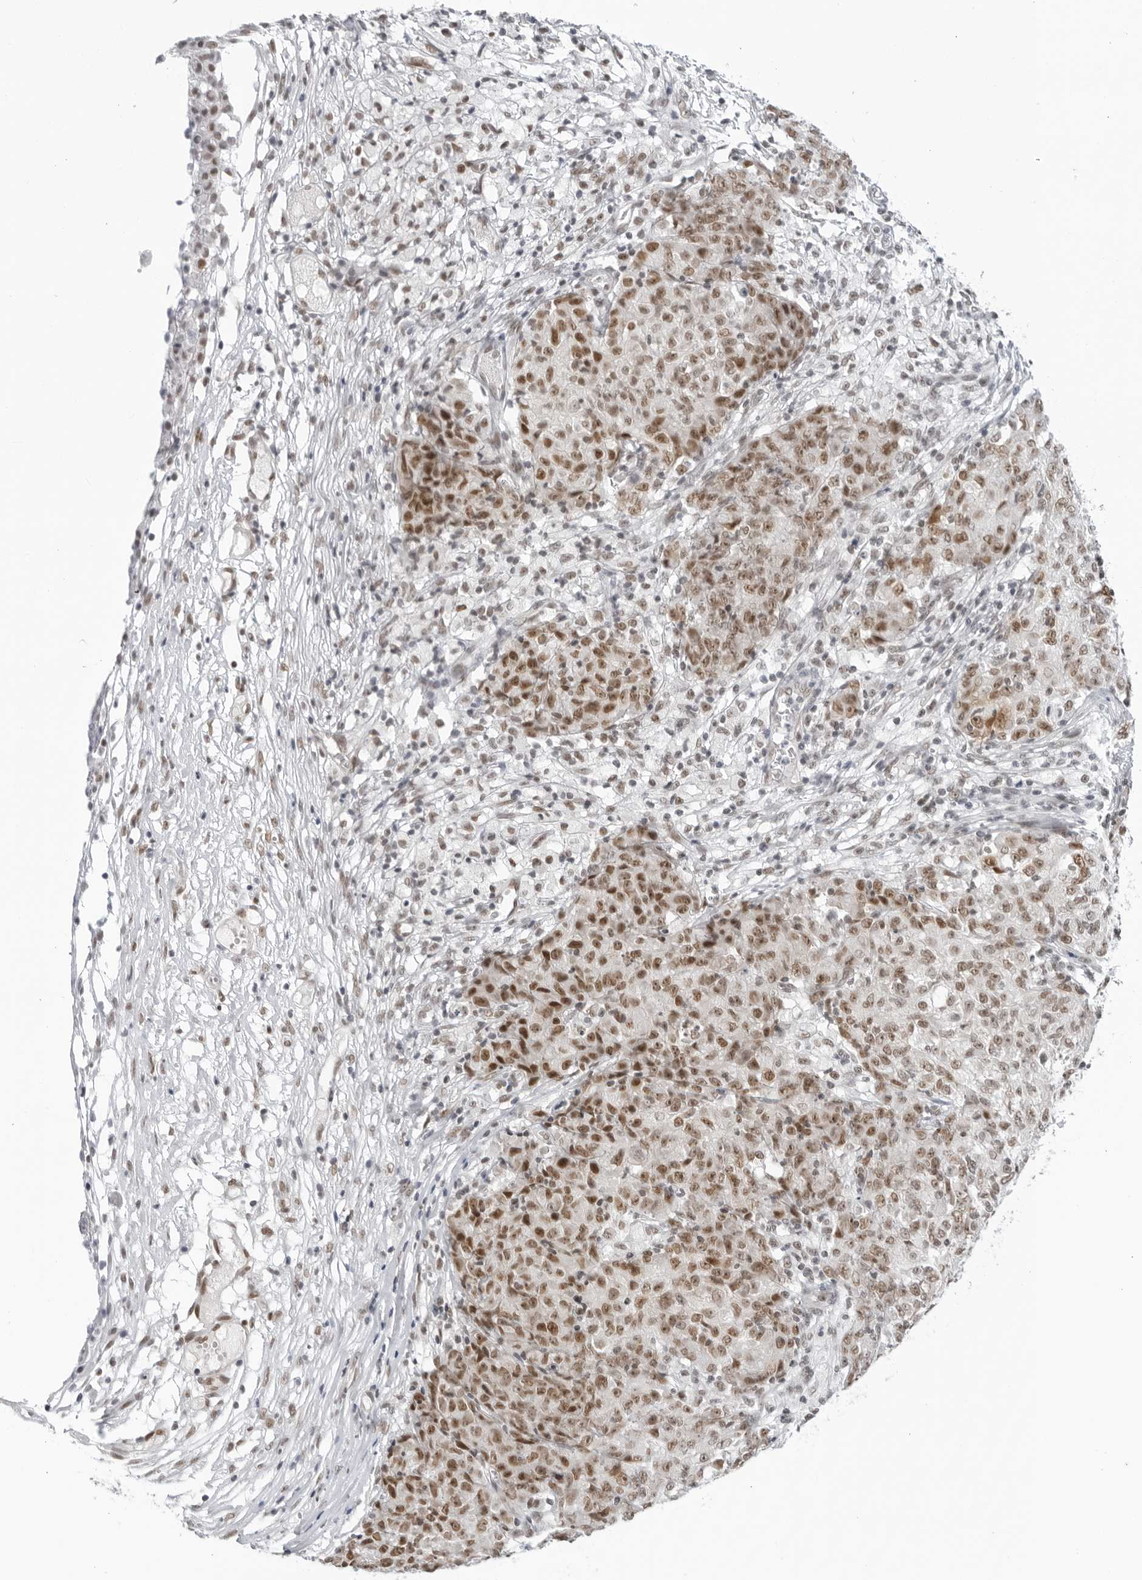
{"staining": {"intensity": "moderate", "quantity": ">75%", "location": "nuclear"}, "tissue": "ovarian cancer", "cell_type": "Tumor cells", "image_type": "cancer", "snomed": [{"axis": "morphology", "description": "Carcinoma, endometroid"}, {"axis": "topography", "description": "Ovary"}], "caption": "Protein staining reveals moderate nuclear positivity in about >75% of tumor cells in ovarian endometroid carcinoma.", "gene": "FOXK2", "patient": {"sex": "female", "age": 42}}